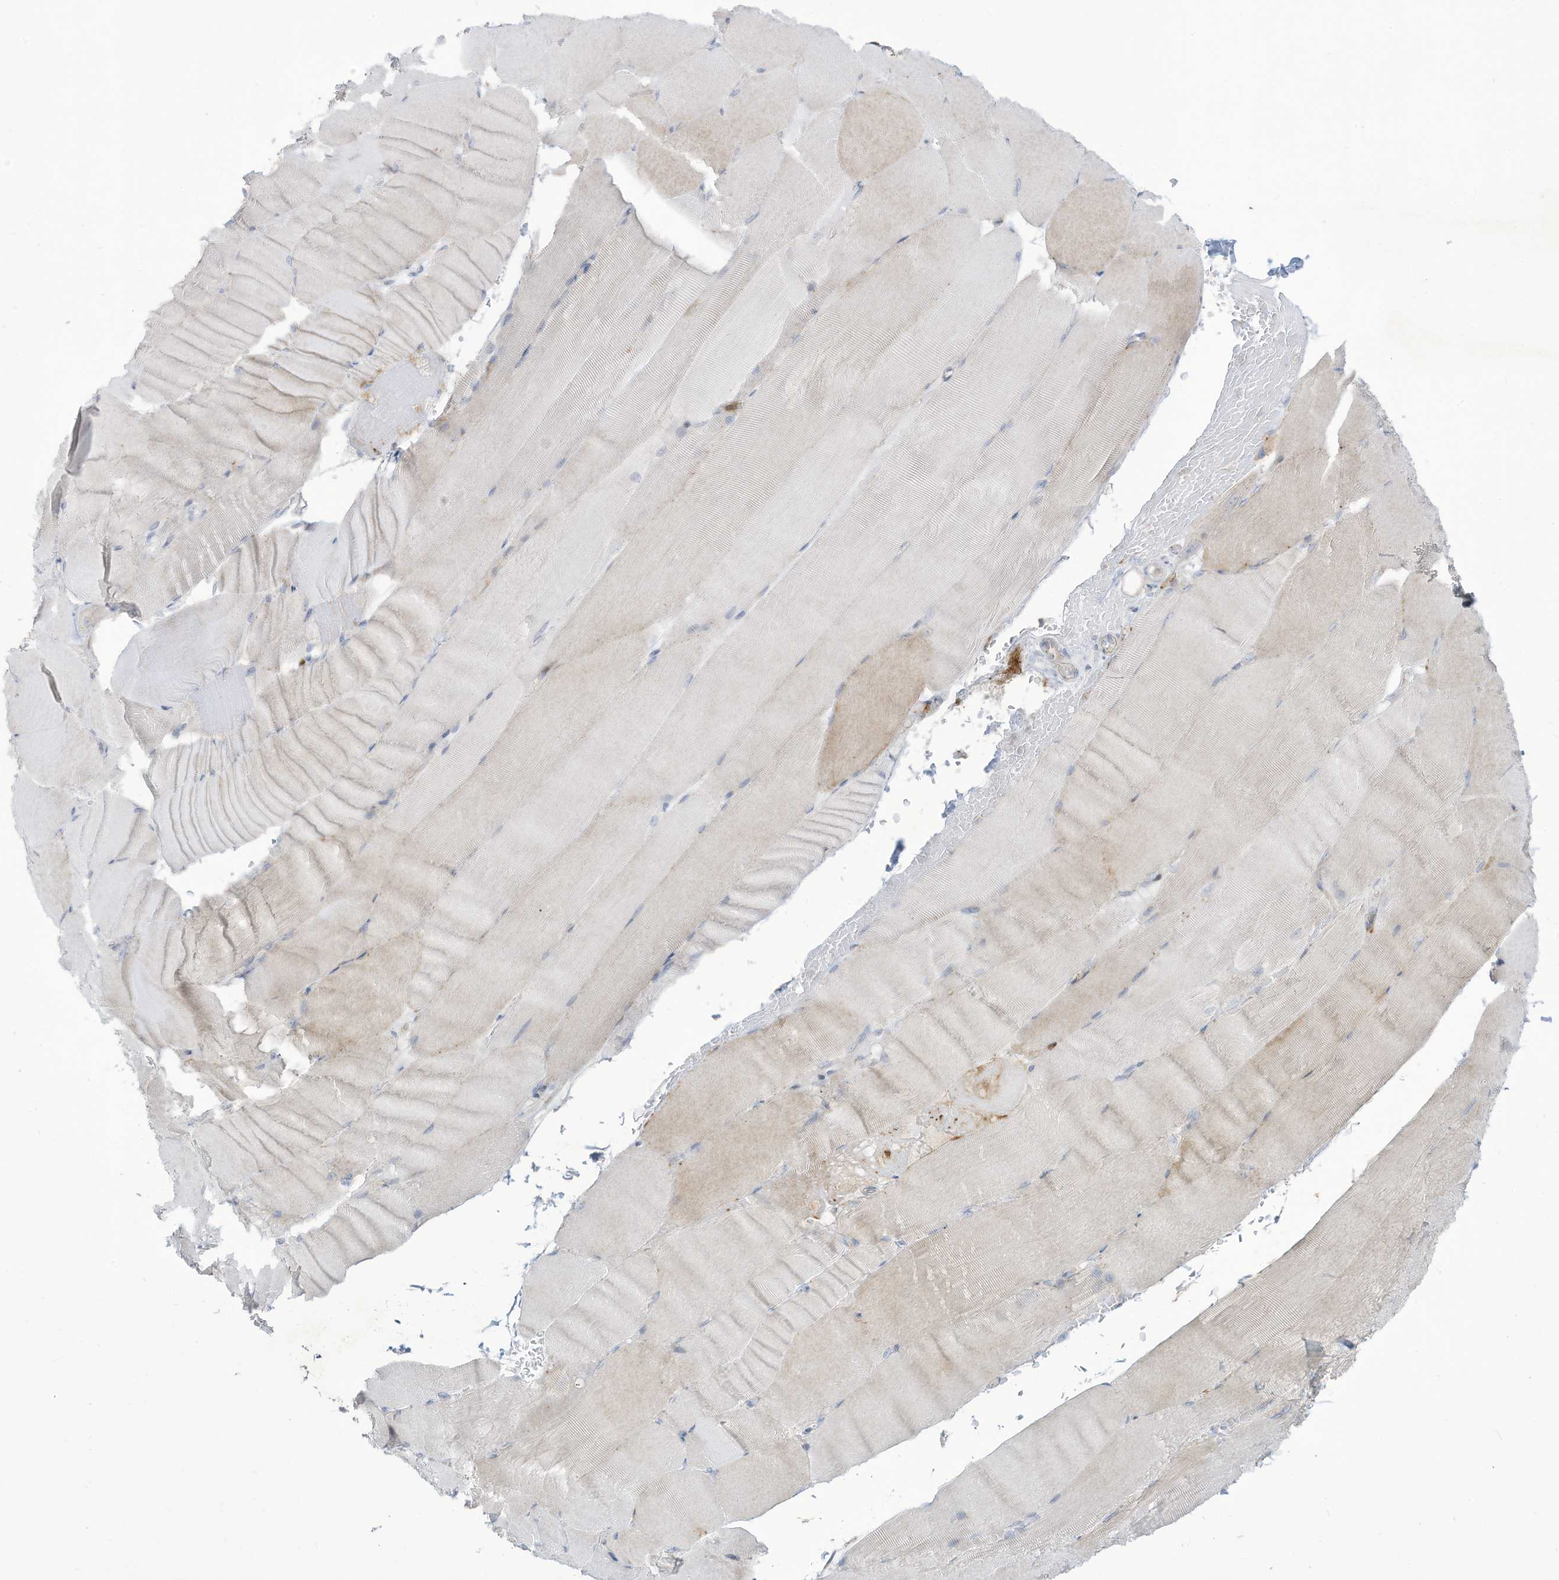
{"staining": {"intensity": "moderate", "quantity": "<25%", "location": "cytoplasmic/membranous"}, "tissue": "skeletal muscle", "cell_type": "Myocytes", "image_type": "normal", "snomed": [{"axis": "morphology", "description": "Normal tissue, NOS"}, {"axis": "topography", "description": "Skeletal muscle"}, {"axis": "topography", "description": "Parathyroid gland"}], "caption": "Moderate cytoplasmic/membranous positivity for a protein is present in approximately <25% of myocytes of unremarkable skeletal muscle using immunohistochemistry (IHC).", "gene": "THNSL2", "patient": {"sex": "female", "age": 37}}